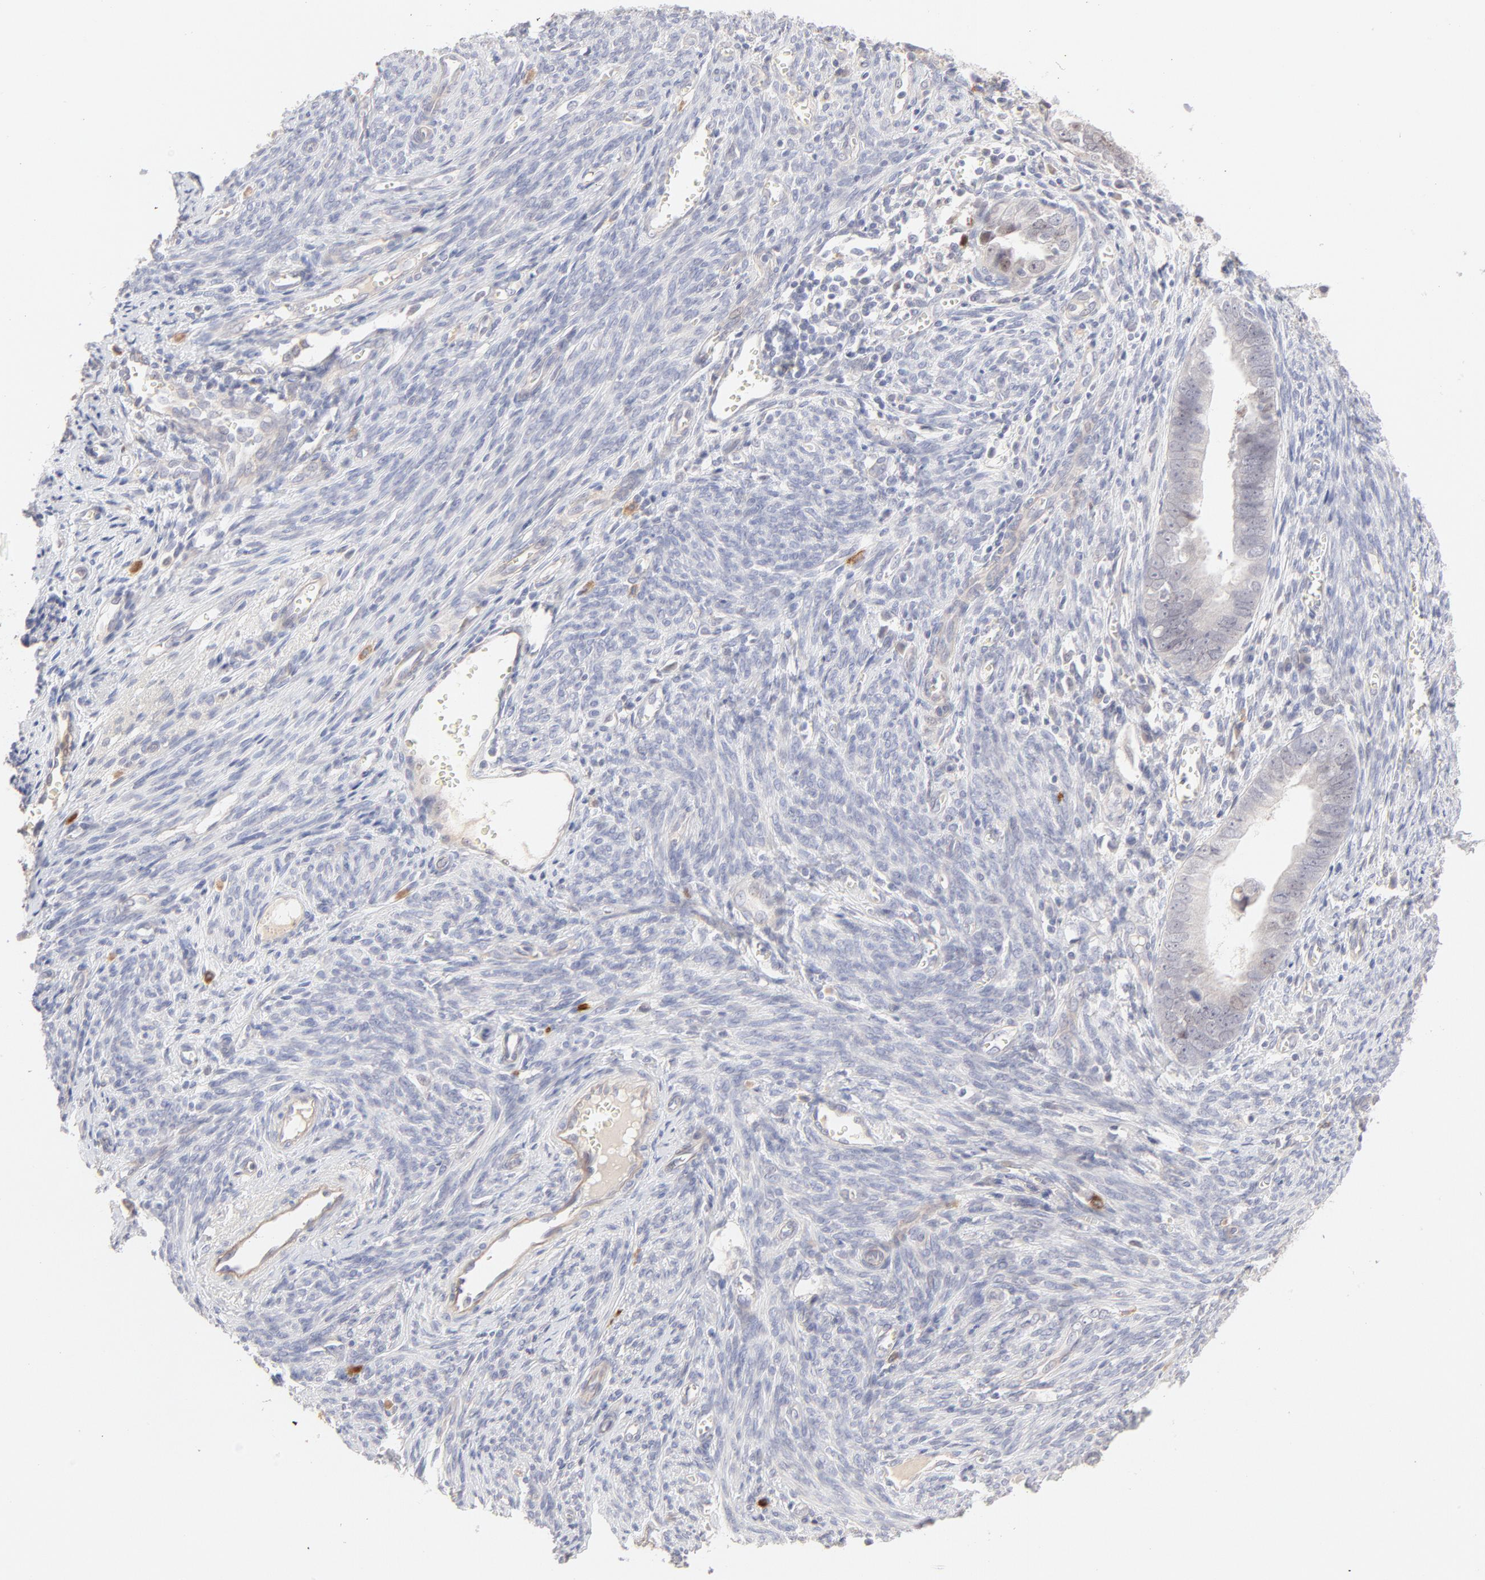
{"staining": {"intensity": "weak", "quantity": "25%-75%", "location": "nuclear"}, "tissue": "endometrial cancer", "cell_type": "Tumor cells", "image_type": "cancer", "snomed": [{"axis": "morphology", "description": "Adenocarcinoma, NOS"}, {"axis": "topography", "description": "Endometrium"}], "caption": "High-magnification brightfield microscopy of adenocarcinoma (endometrial) stained with DAB (3,3'-diaminobenzidine) (brown) and counterstained with hematoxylin (blue). tumor cells exhibit weak nuclear staining is appreciated in about25%-75% of cells.", "gene": "ELF3", "patient": {"sex": "female", "age": 75}}